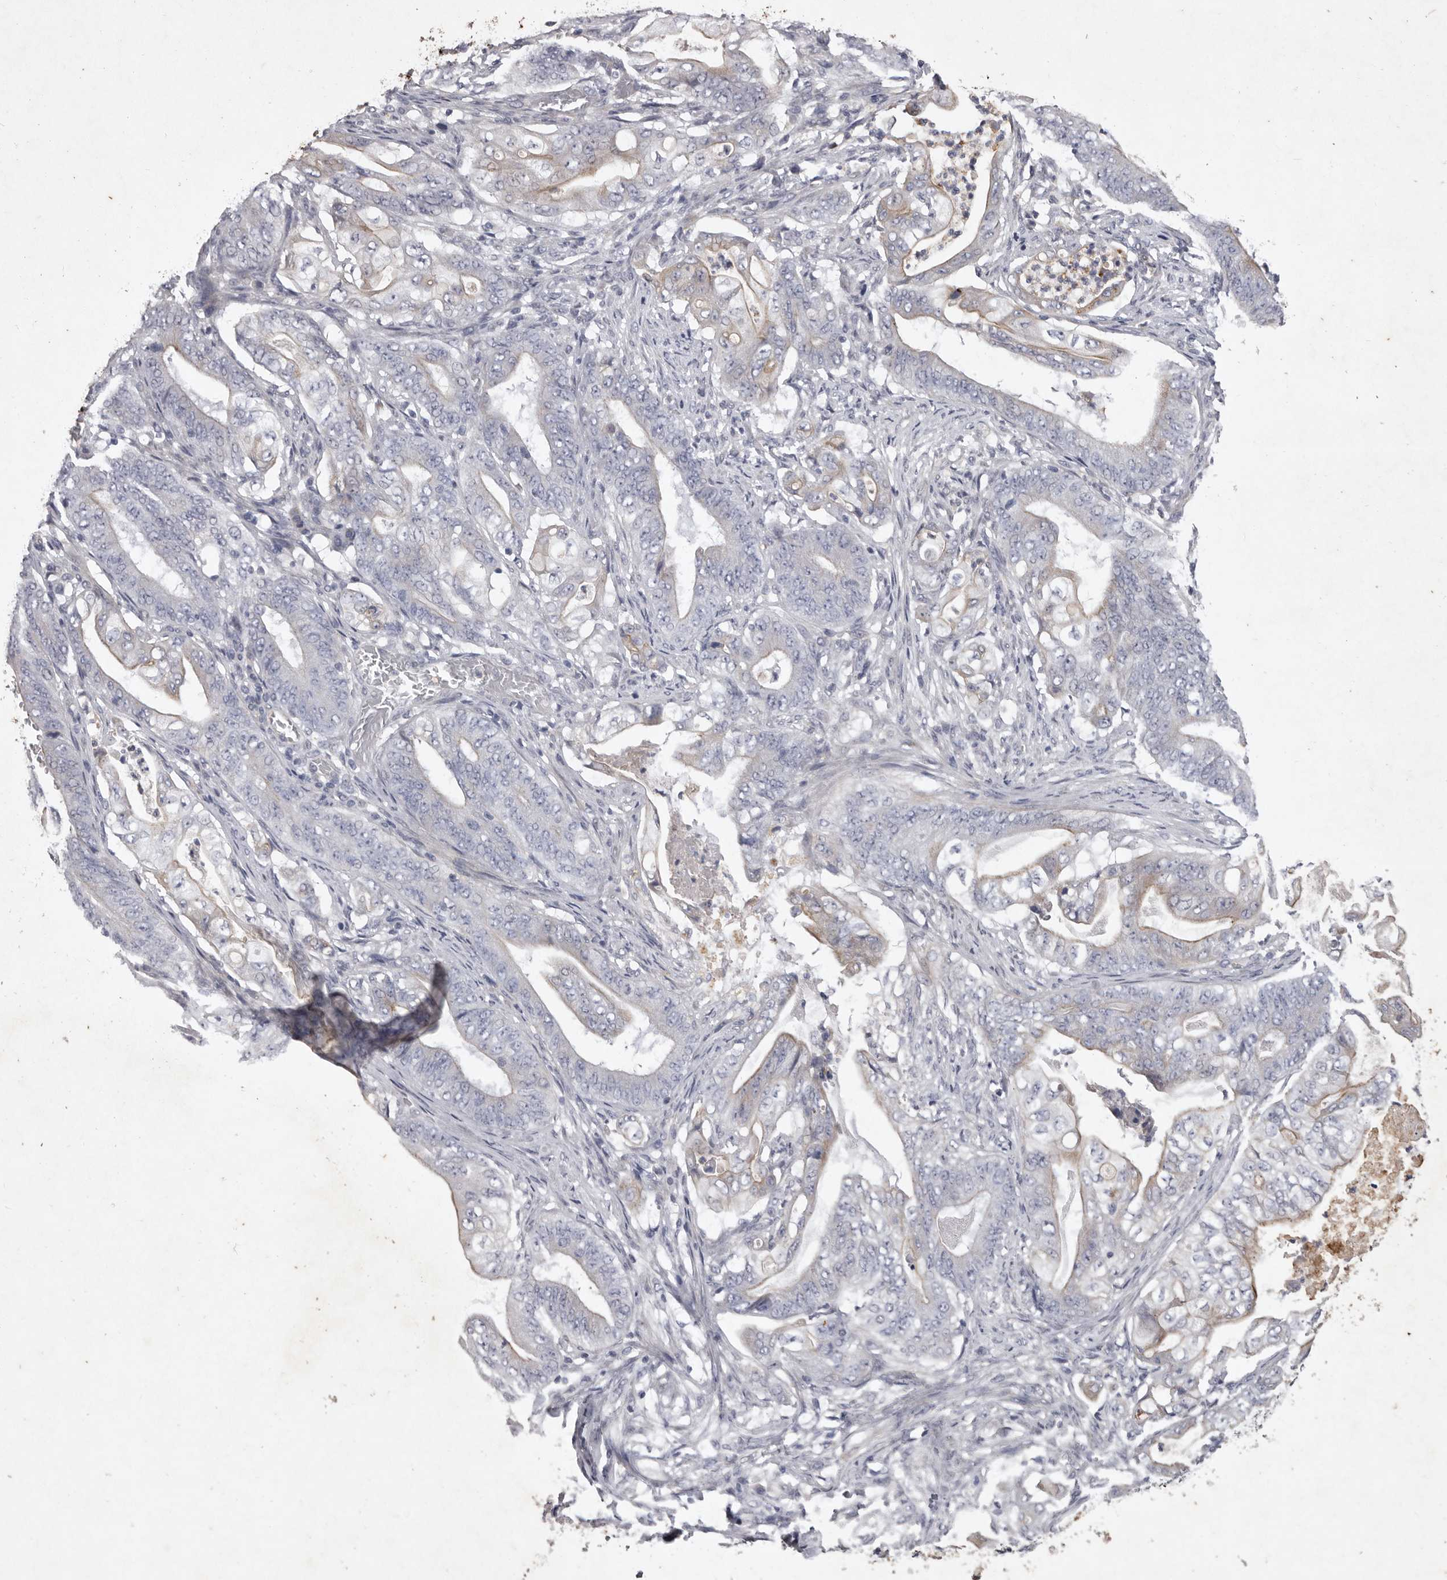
{"staining": {"intensity": "weak", "quantity": "25%-75%", "location": "cytoplasmic/membranous"}, "tissue": "stomach cancer", "cell_type": "Tumor cells", "image_type": "cancer", "snomed": [{"axis": "morphology", "description": "Adenocarcinoma, NOS"}, {"axis": "topography", "description": "Stomach"}], "caption": "A micrograph showing weak cytoplasmic/membranous staining in approximately 25%-75% of tumor cells in adenocarcinoma (stomach), as visualized by brown immunohistochemical staining.", "gene": "NKAIN4", "patient": {"sex": "female", "age": 73}}